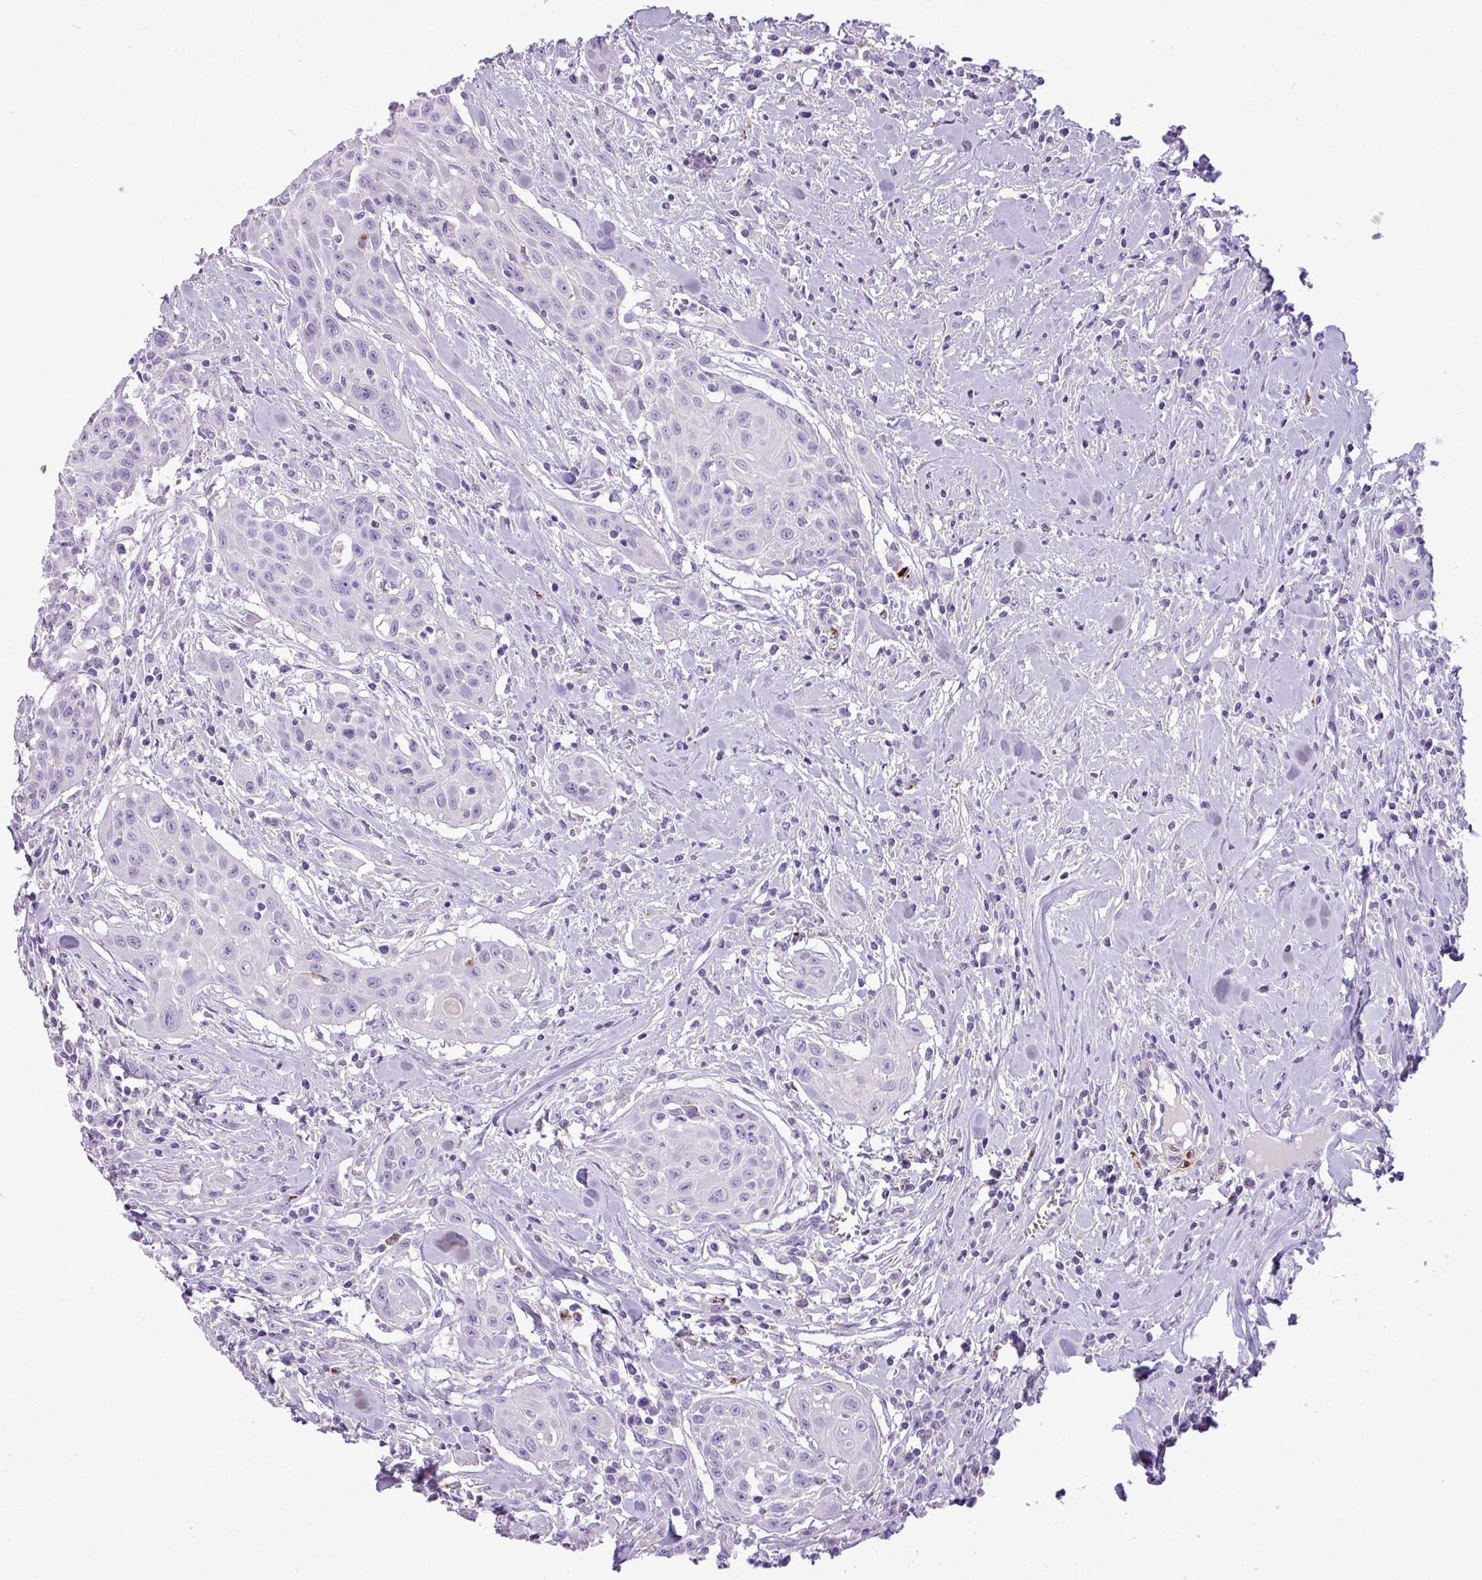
{"staining": {"intensity": "negative", "quantity": "none", "location": "none"}, "tissue": "head and neck cancer", "cell_type": "Tumor cells", "image_type": "cancer", "snomed": [{"axis": "morphology", "description": "Squamous cell carcinoma, NOS"}, {"axis": "topography", "description": "Lymph node"}, {"axis": "topography", "description": "Salivary gland"}, {"axis": "topography", "description": "Head-Neck"}], "caption": "Immunohistochemical staining of human squamous cell carcinoma (head and neck) reveals no significant positivity in tumor cells.", "gene": "RBMXL2", "patient": {"sex": "female", "age": 74}}